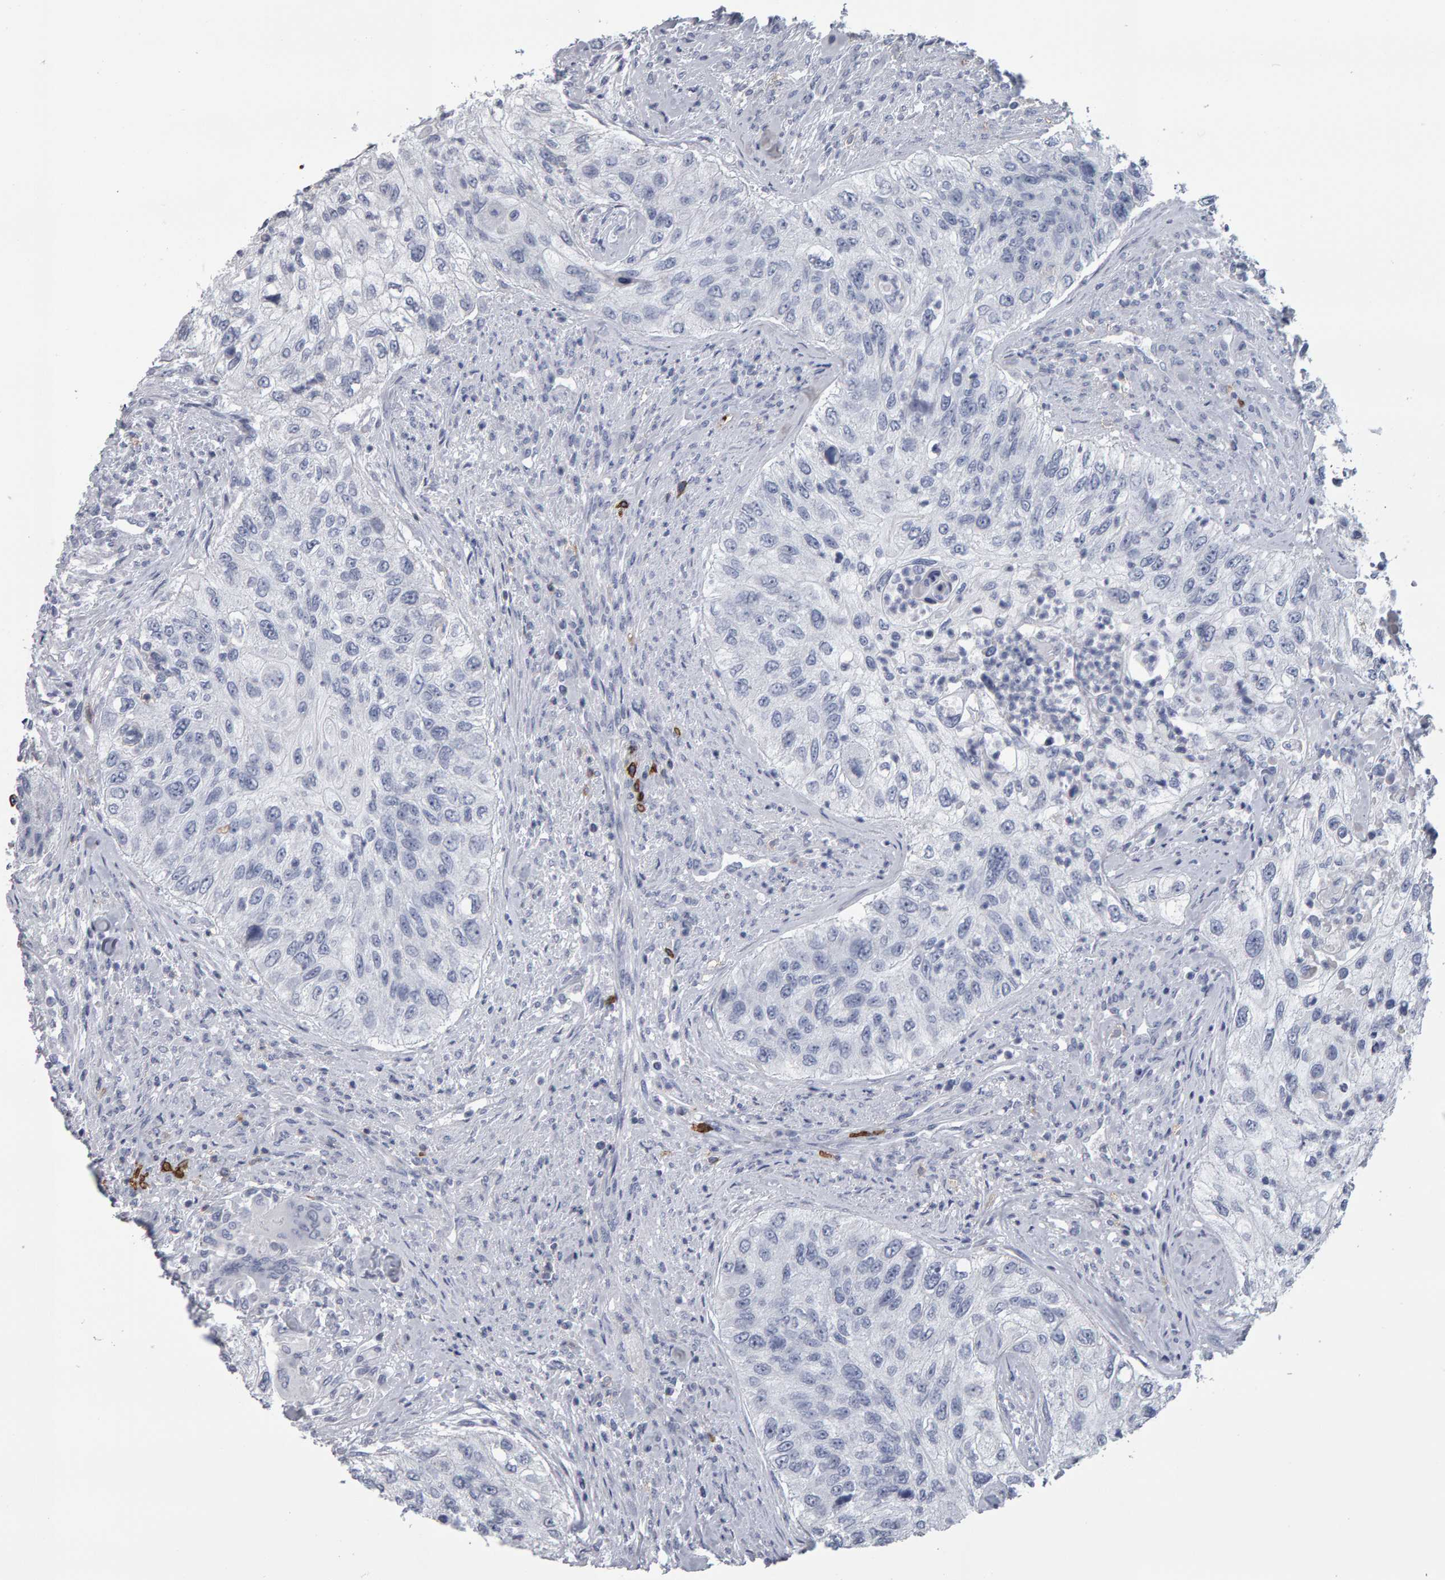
{"staining": {"intensity": "negative", "quantity": "none", "location": "none"}, "tissue": "urothelial cancer", "cell_type": "Tumor cells", "image_type": "cancer", "snomed": [{"axis": "morphology", "description": "Urothelial carcinoma, High grade"}, {"axis": "topography", "description": "Urinary bladder"}], "caption": "IHC micrograph of neoplastic tissue: human high-grade urothelial carcinoma stained with DAB (3,3'-diaminobenzidine) shows no significant protein expression in tumor cells.", "gene": "CD38", "patient": {"sex": "female", "age": 60}}